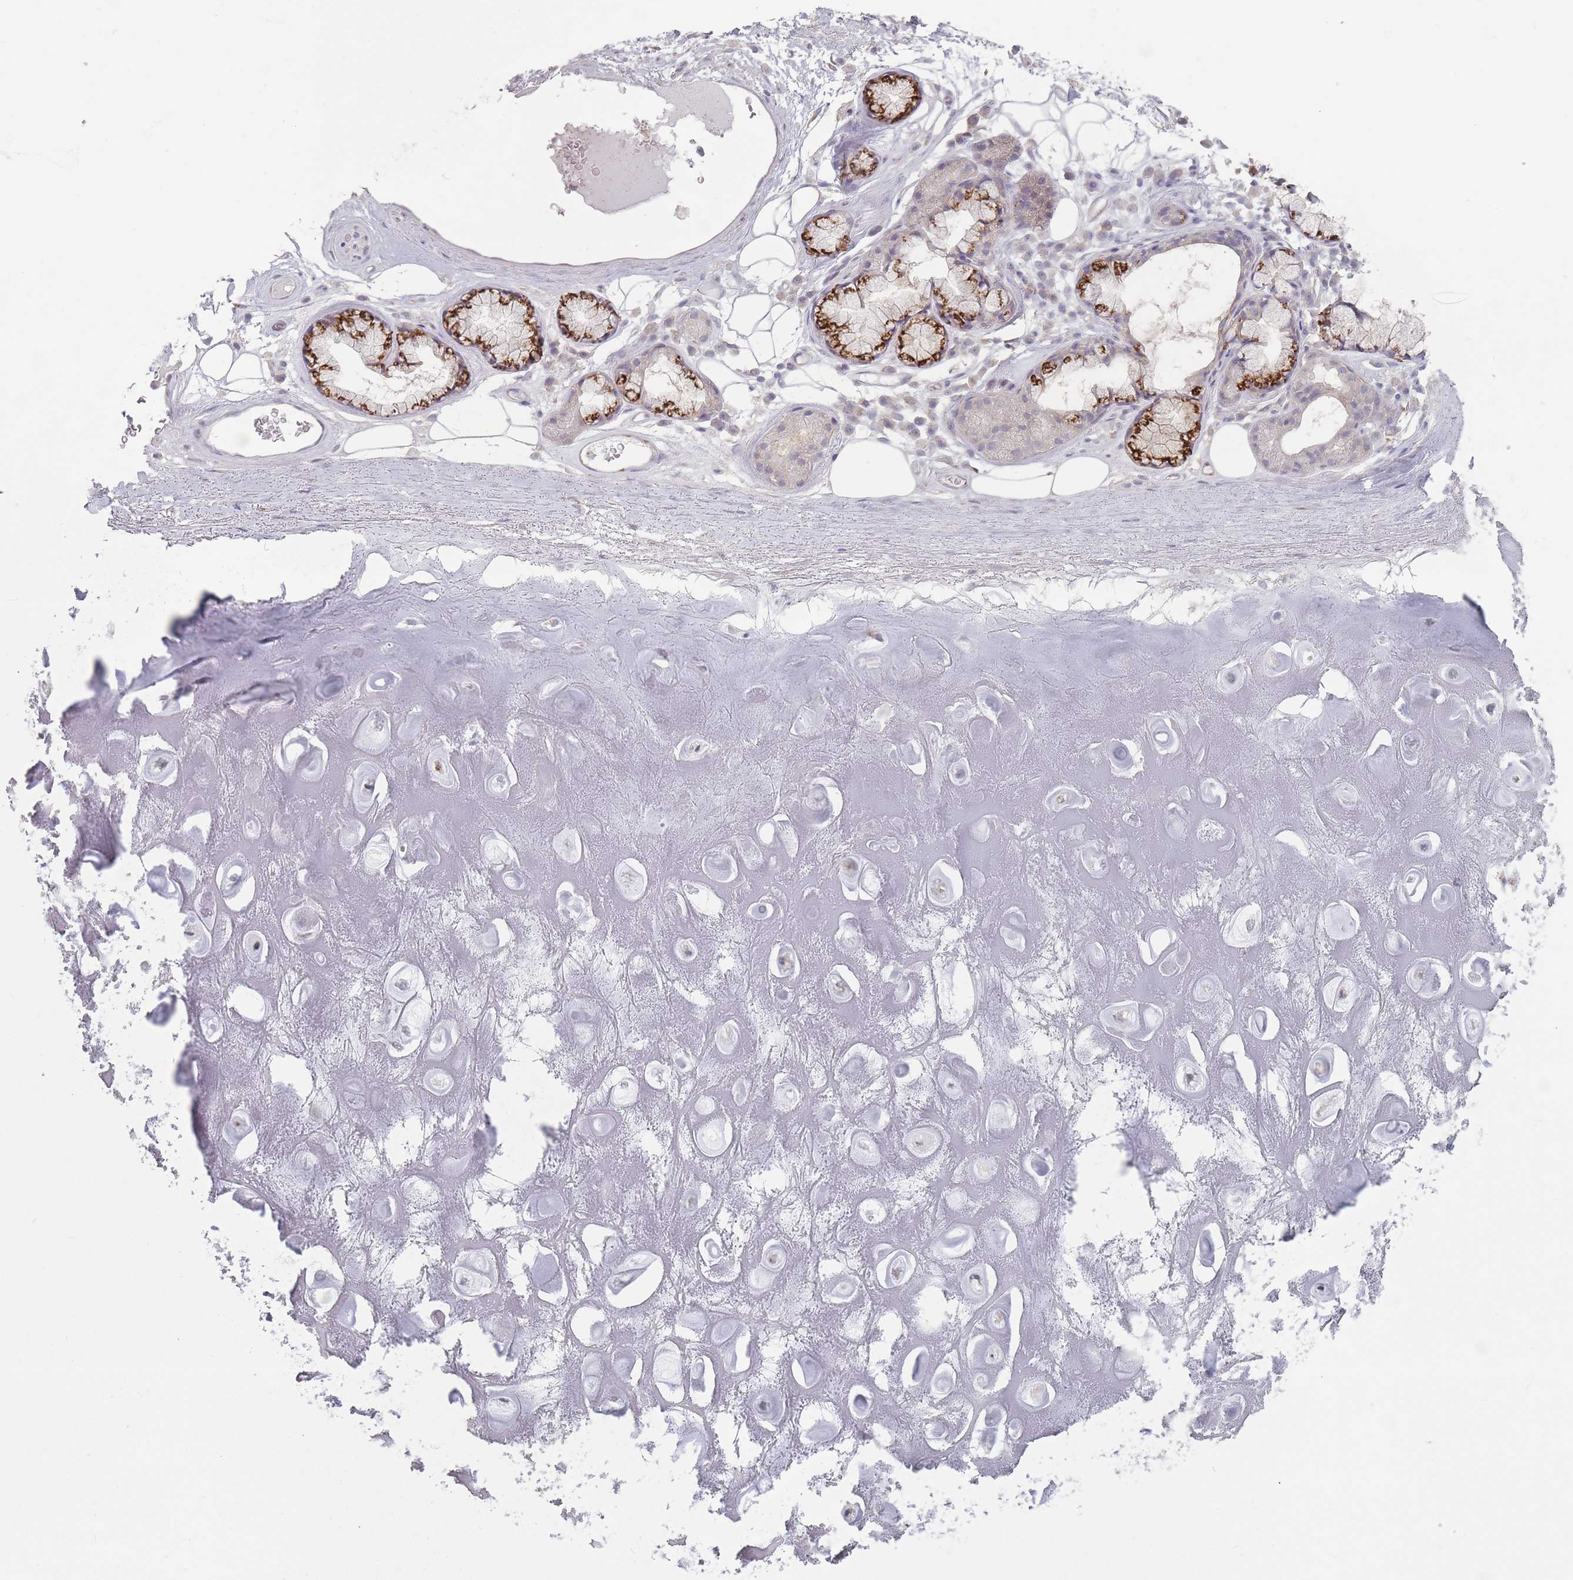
{"staining": {"intensity": "negative", "quantity": "none", "location": "none"}, "tissue": "soft tissue", "cell_type": "Chondrocytes", "image_type": "normal", "snomed": [{"axis": "morphology", "description": "Normal tissue, NOS"}, {"axis": "topography", "description": "Cartilage tissue"}], "caption": "The image shows no significant staining in chondrocytes of soft tissue. (DAB (3,3'-diaminobenzidine) immunohistochemistry (IHC) visualized using brightfield microscopy, high magnification).", "gene": "AKAIN1", "patient": {"sex": "male", "age": 81}}